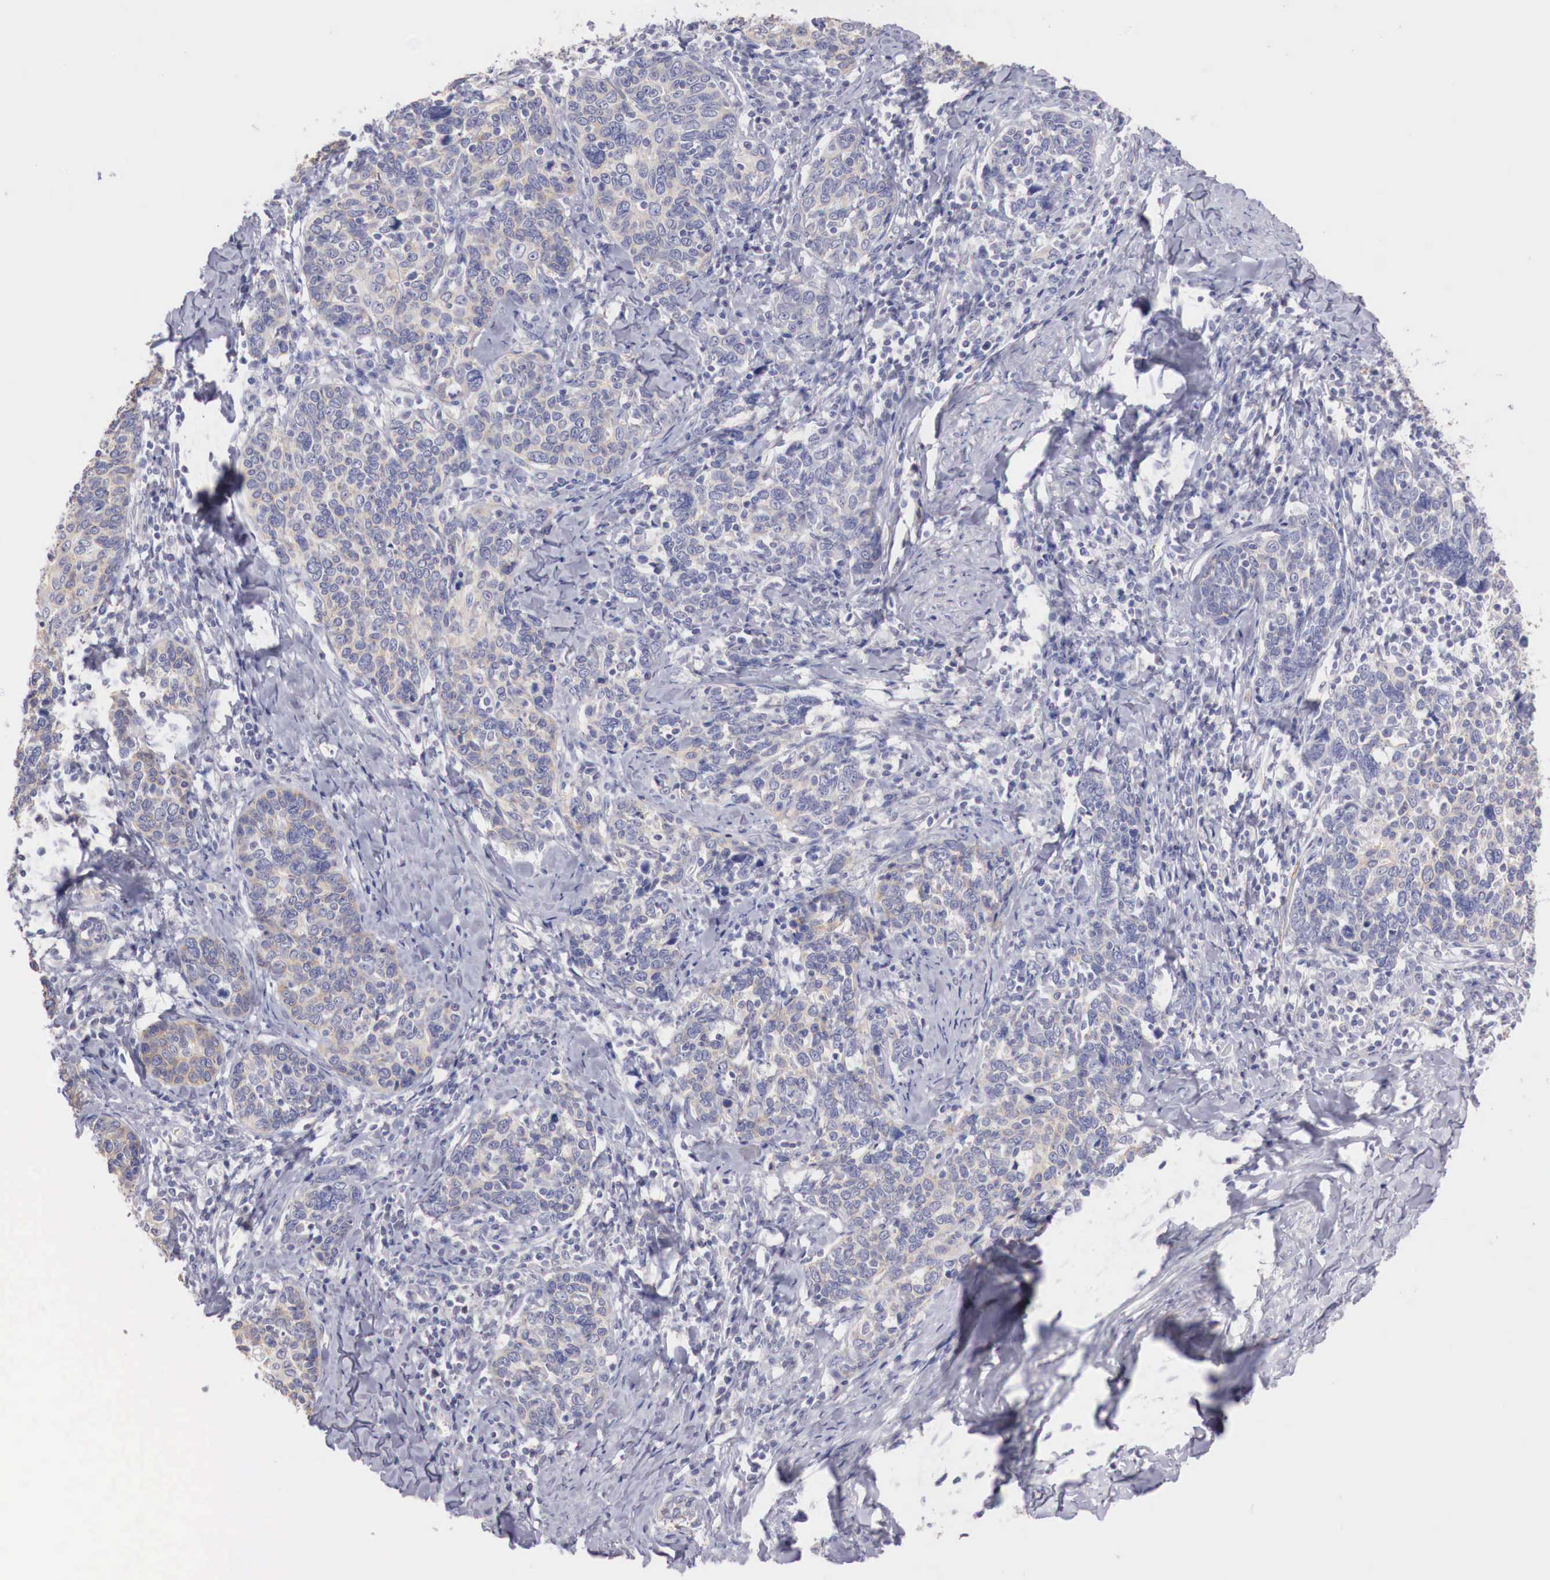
{"staining": {"intensity": "negative", "quantity": "none", "location": "none"}, "tissue": "cervical cancer", "cell_type": "Tumor cells", "image_type": "cancer", "snomed": [{"axis": "morphology", "description": "Squamous cell carcinoma, NOS"}, {"axis": "topography", "description": "Cervix"}], "caption": "A photomicrograph of human squamous cell carcinoma (cervical) is negative for staining in tumor cells. Nuclei are stained in blue.", "gene": "TRIM13", "patient": {"sex": "female", "age": 41}}